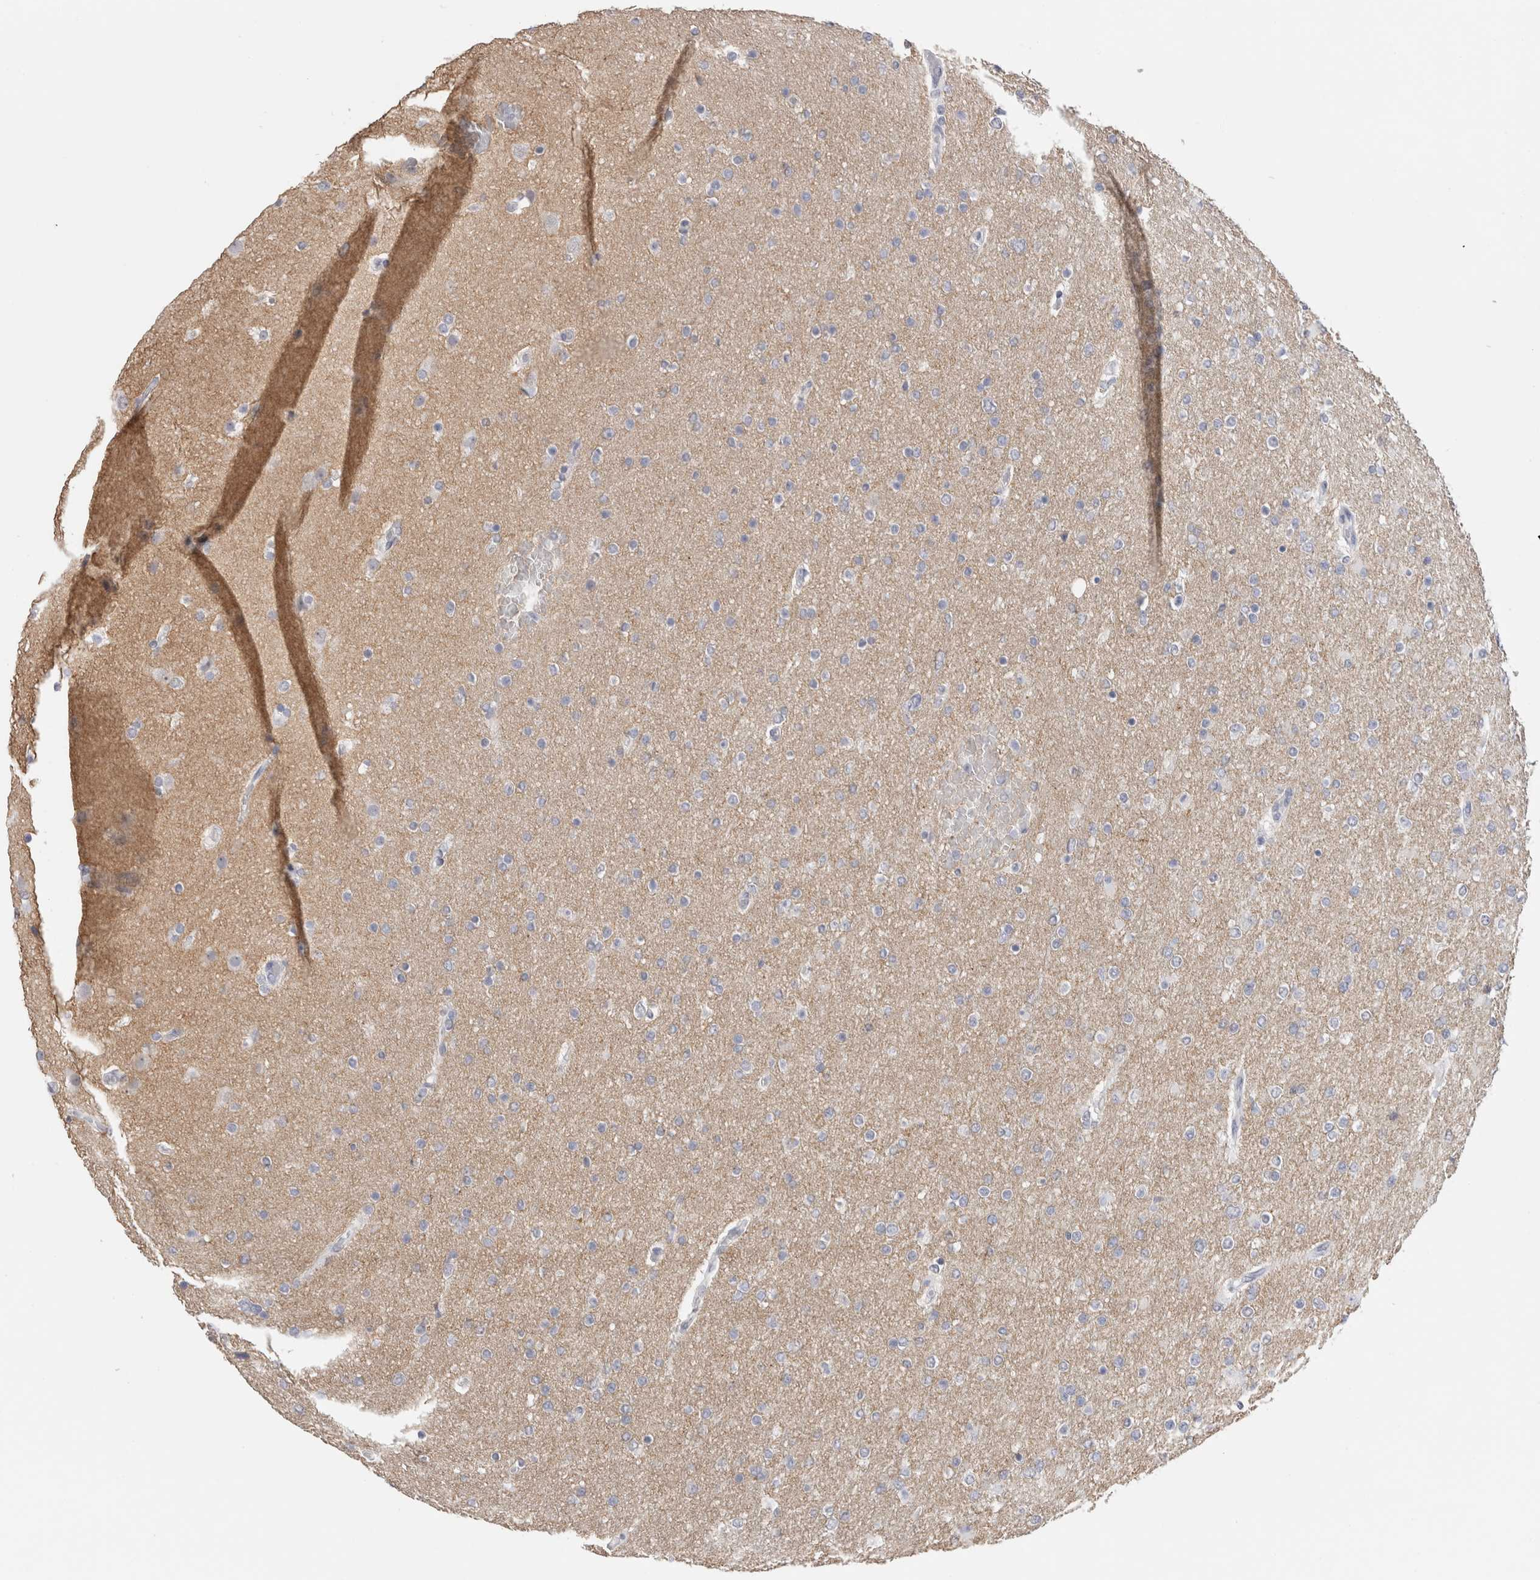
{"staining": {"intensity": "negative", "quantity": "none", "location": "none"}, "tissue": "glioma", "cell_type": "Tumor cells", "image_type": "cancer", "snomed": [{"axis": "morphology", "description": "Glioma, malignant, High grade"}, {"axis": "topography", "description": "Cerebral cortex"}], "caption": "Tumor cells are negative for brown protein staining in glioma.", "gene": "CADM3", "patient": {"sex": "female", "age": 36}}